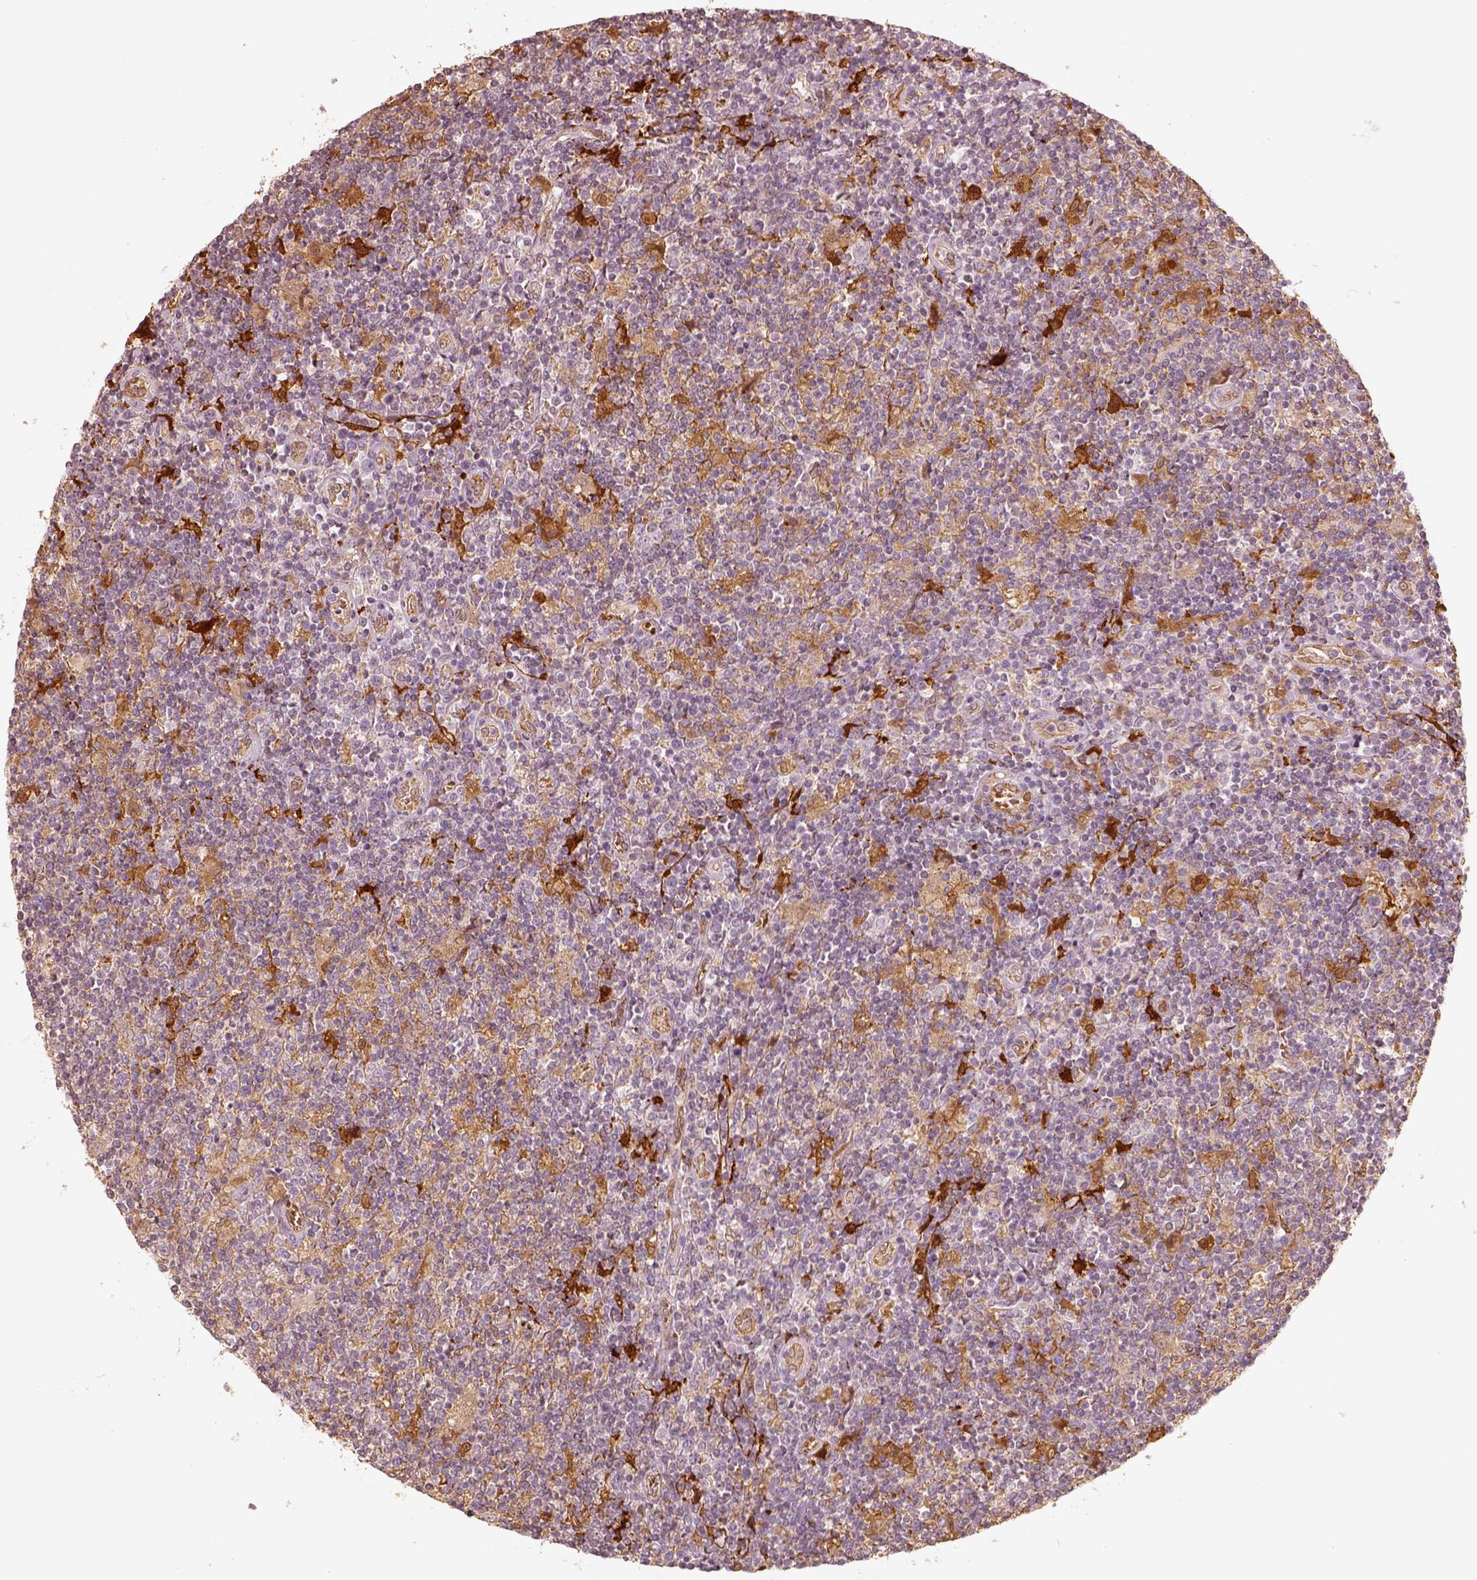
{"staining": {"intensity": "weak", "quantity": ">75%", "location": "cytoplasmic/membranous"}, "tissue": "lymphoma", "cell_type": "Tumor cells", "image_type": "cancer", "snomed": [{"axis": "morphology", "description": "Hodgkin's disease, NOS"}, {"axis": "topography", "description": "Lymph node"}], "caption": "Hodgkin's disease stained with IHC exhibits weak cytoplasmic/membranous expression in approximately >75% of tumor cells.", "gene": "FSCN1", "patient": {"sex": "male", "age": 40}}